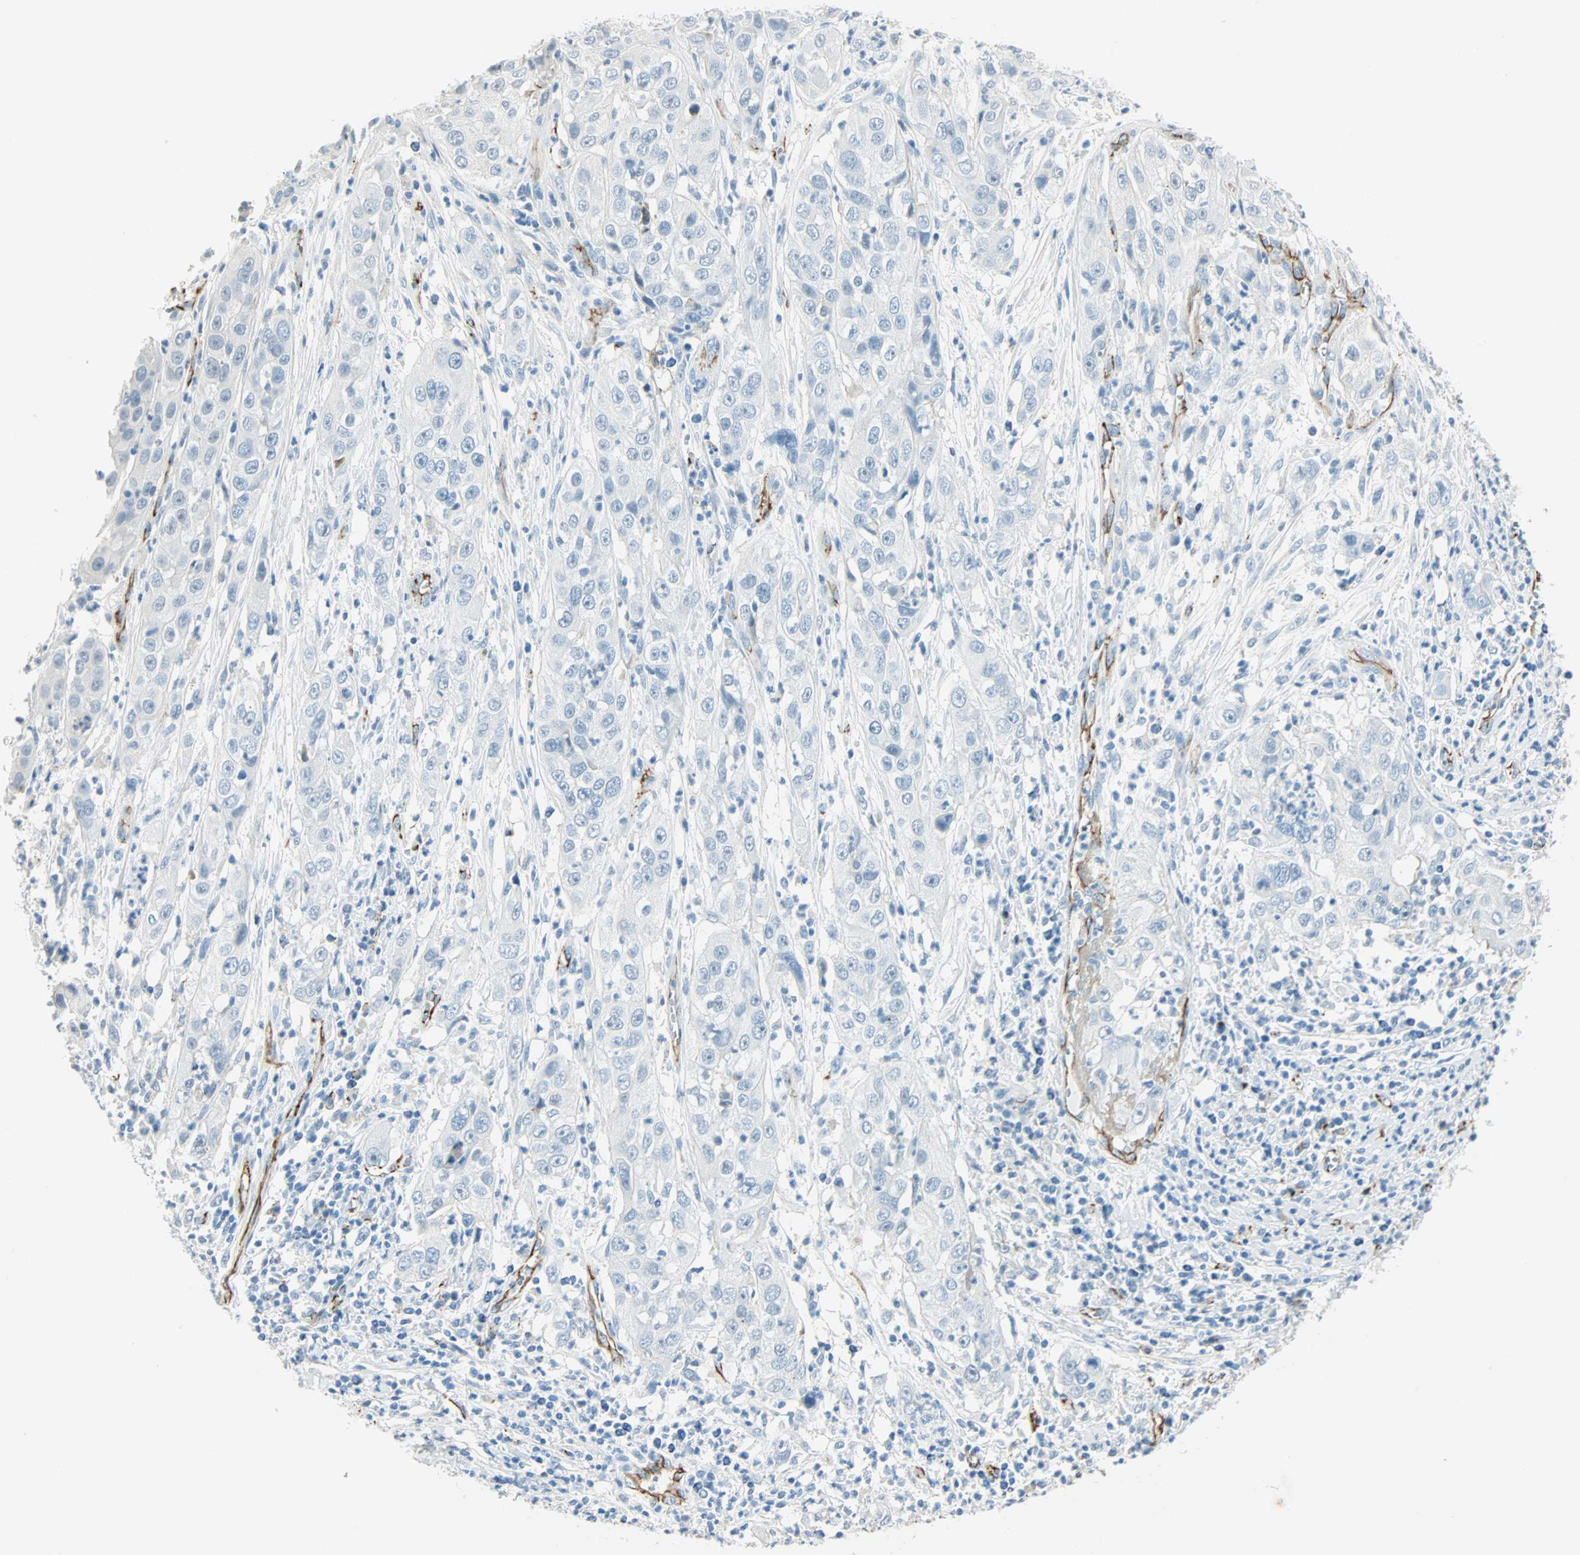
{"staining": {"intensity": "negative", "quantity": "none", "location": "none"}, "tissue": "cervical cancer", "cell_type": "Tumor cells", "image_type": "cancer", "snomed": [{"axis": "morphology", "description": "Squamous cell carcinoma, NOS"}, {"axis": "topography", "description": "Cervix"}], "caption": "Immunohistochemistry image of neoplastic tissue: human cervical cancer stained with DAB reveals no significant protein positivity in tumor cells.", "gene": "VPS9D1", "patient": {"sex": "female", "age": 32}}